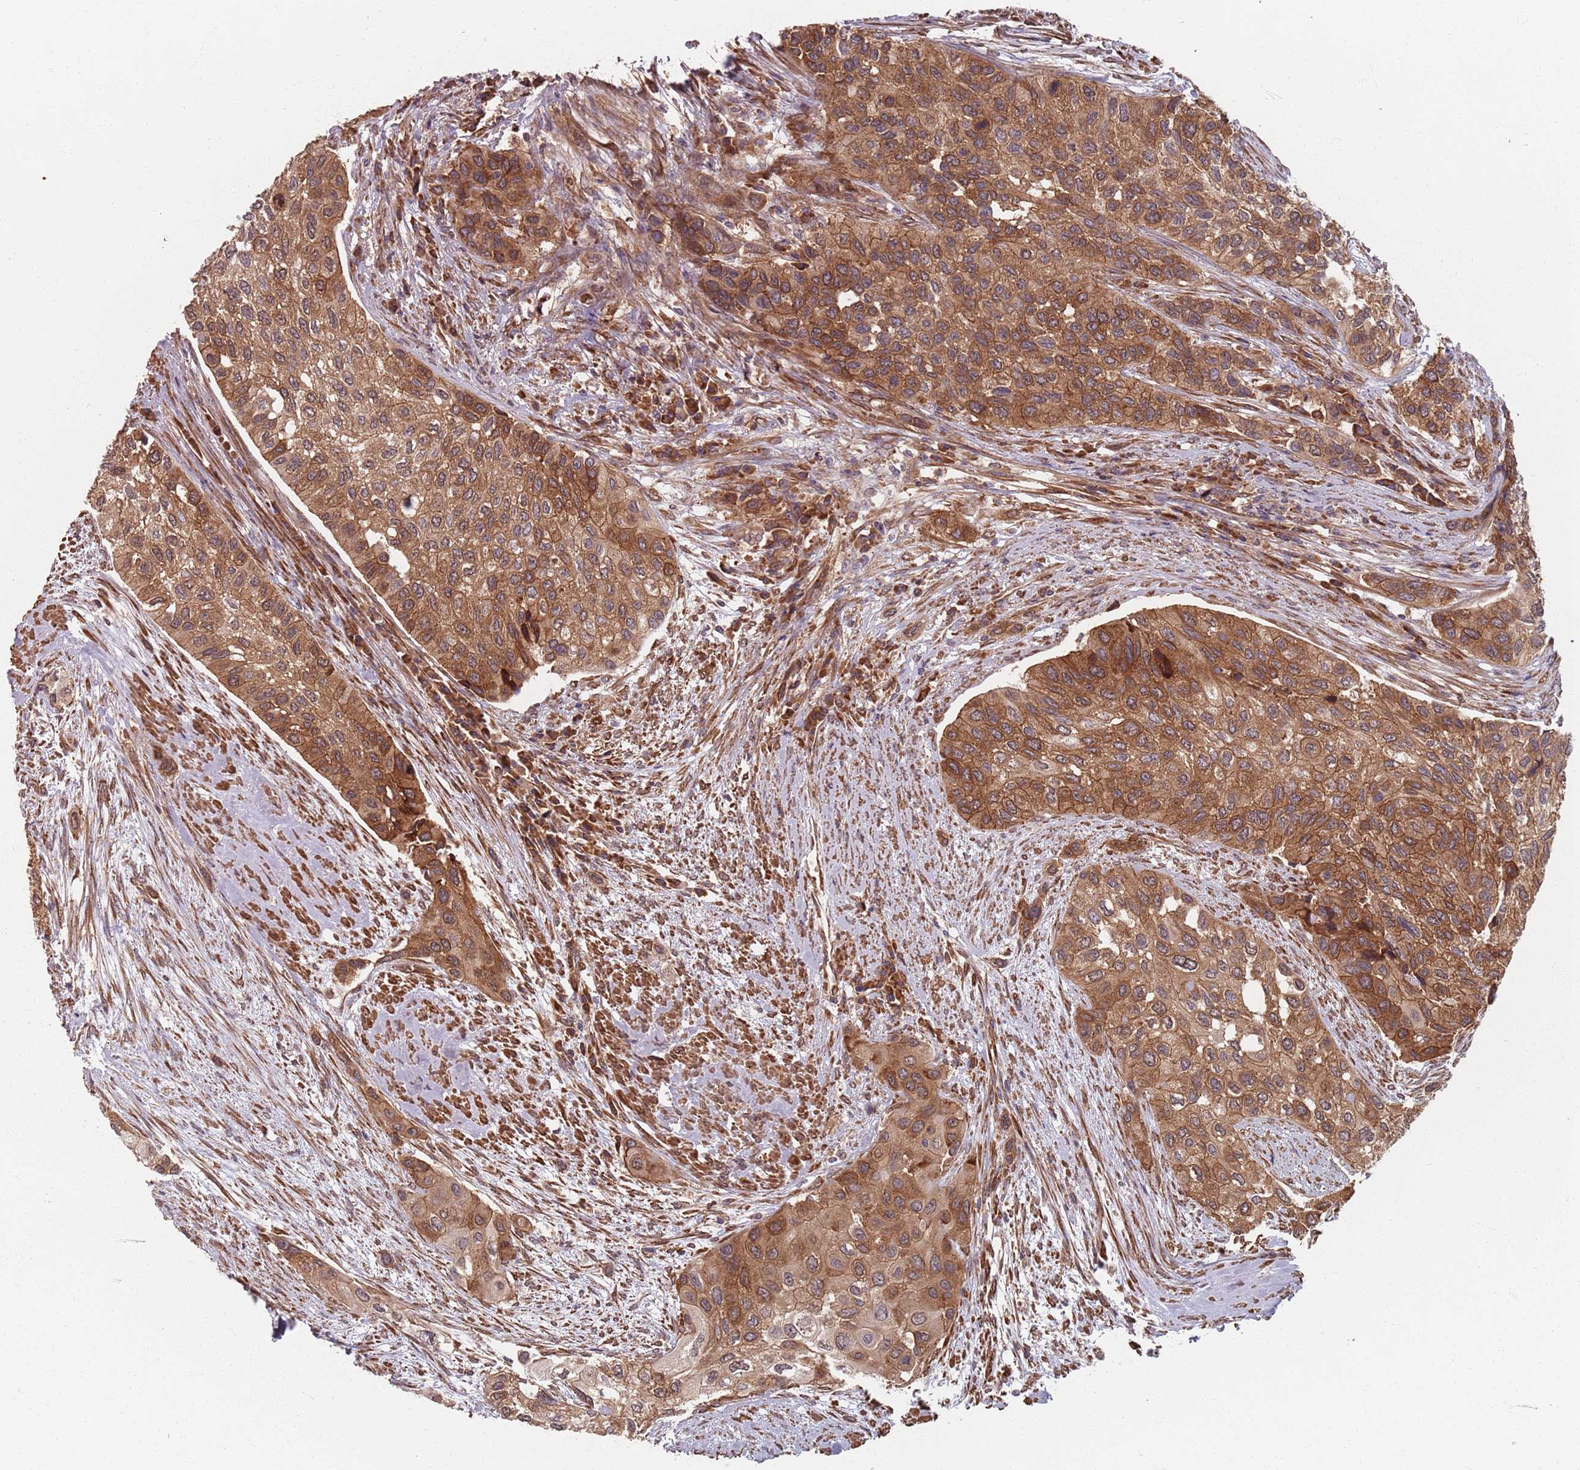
{"staining": {"intensity": "moderate", "quantity": ">75%", "location": "cytoplasmic/membranous"}, "tissue": "urothelial cancer", "cell_type": "Tumor cells", "image_type": "cancer", "snomed": [{"axis": "morphology", "description": "Normal tissue, NOS"}, {"axis": "morphology", "description": "Urothelial carcinoma, High grade"}, {"axis": "topography", "description": "Vascular tissue"}, {"axis": "topography", "description": "Urinary bladder"}], "caption": "About >75% of tumor cells in human urothelial cancer display moderate cytoplasmic/membranous protein expression as visualized by brown immunohistochemical staining.", "gene": "NOTCH3", "patient": {"sex": "female", "age": 56}}